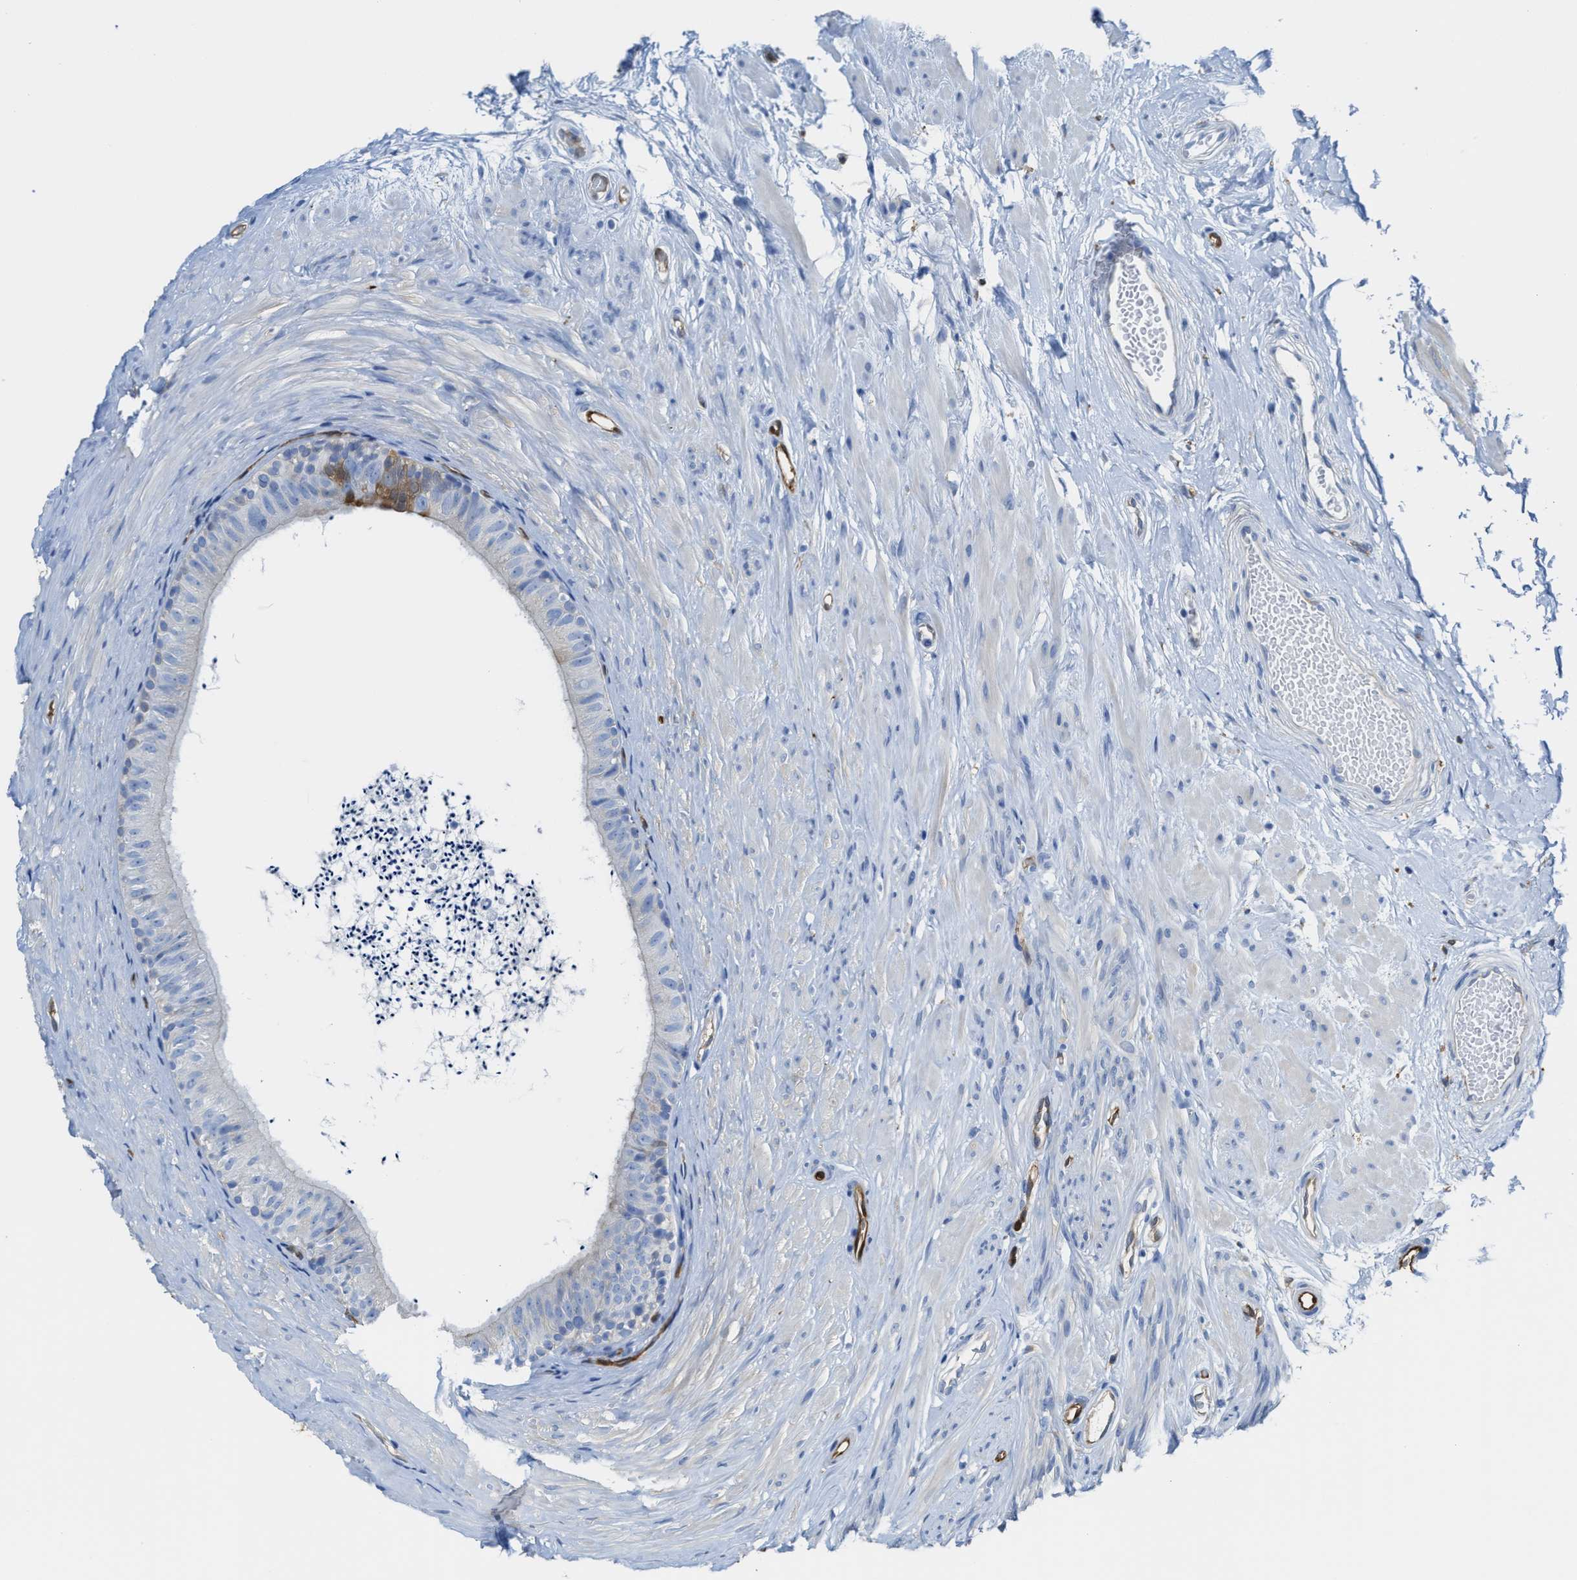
{"staining": {"intensity": "weak", "quantity": "<25%", "location": "cytoplasmic/membranous"}, "tissue": "epididymis", "cell_type": "Glandular cells", "image_type": "normal", "snomed": [{"axis": "morphology", "description": "Normal tissue, NOS"}, {"axis": "topography", "description": "Epididymis"}], "caption": "Glandular cells show no significant positivity in normal epididymis. (Immunohistochemistry (ihc), brightfield microscopy, high magnification).", "gene": "ASS1", "patient": {"sex": "male", "age": 56}}